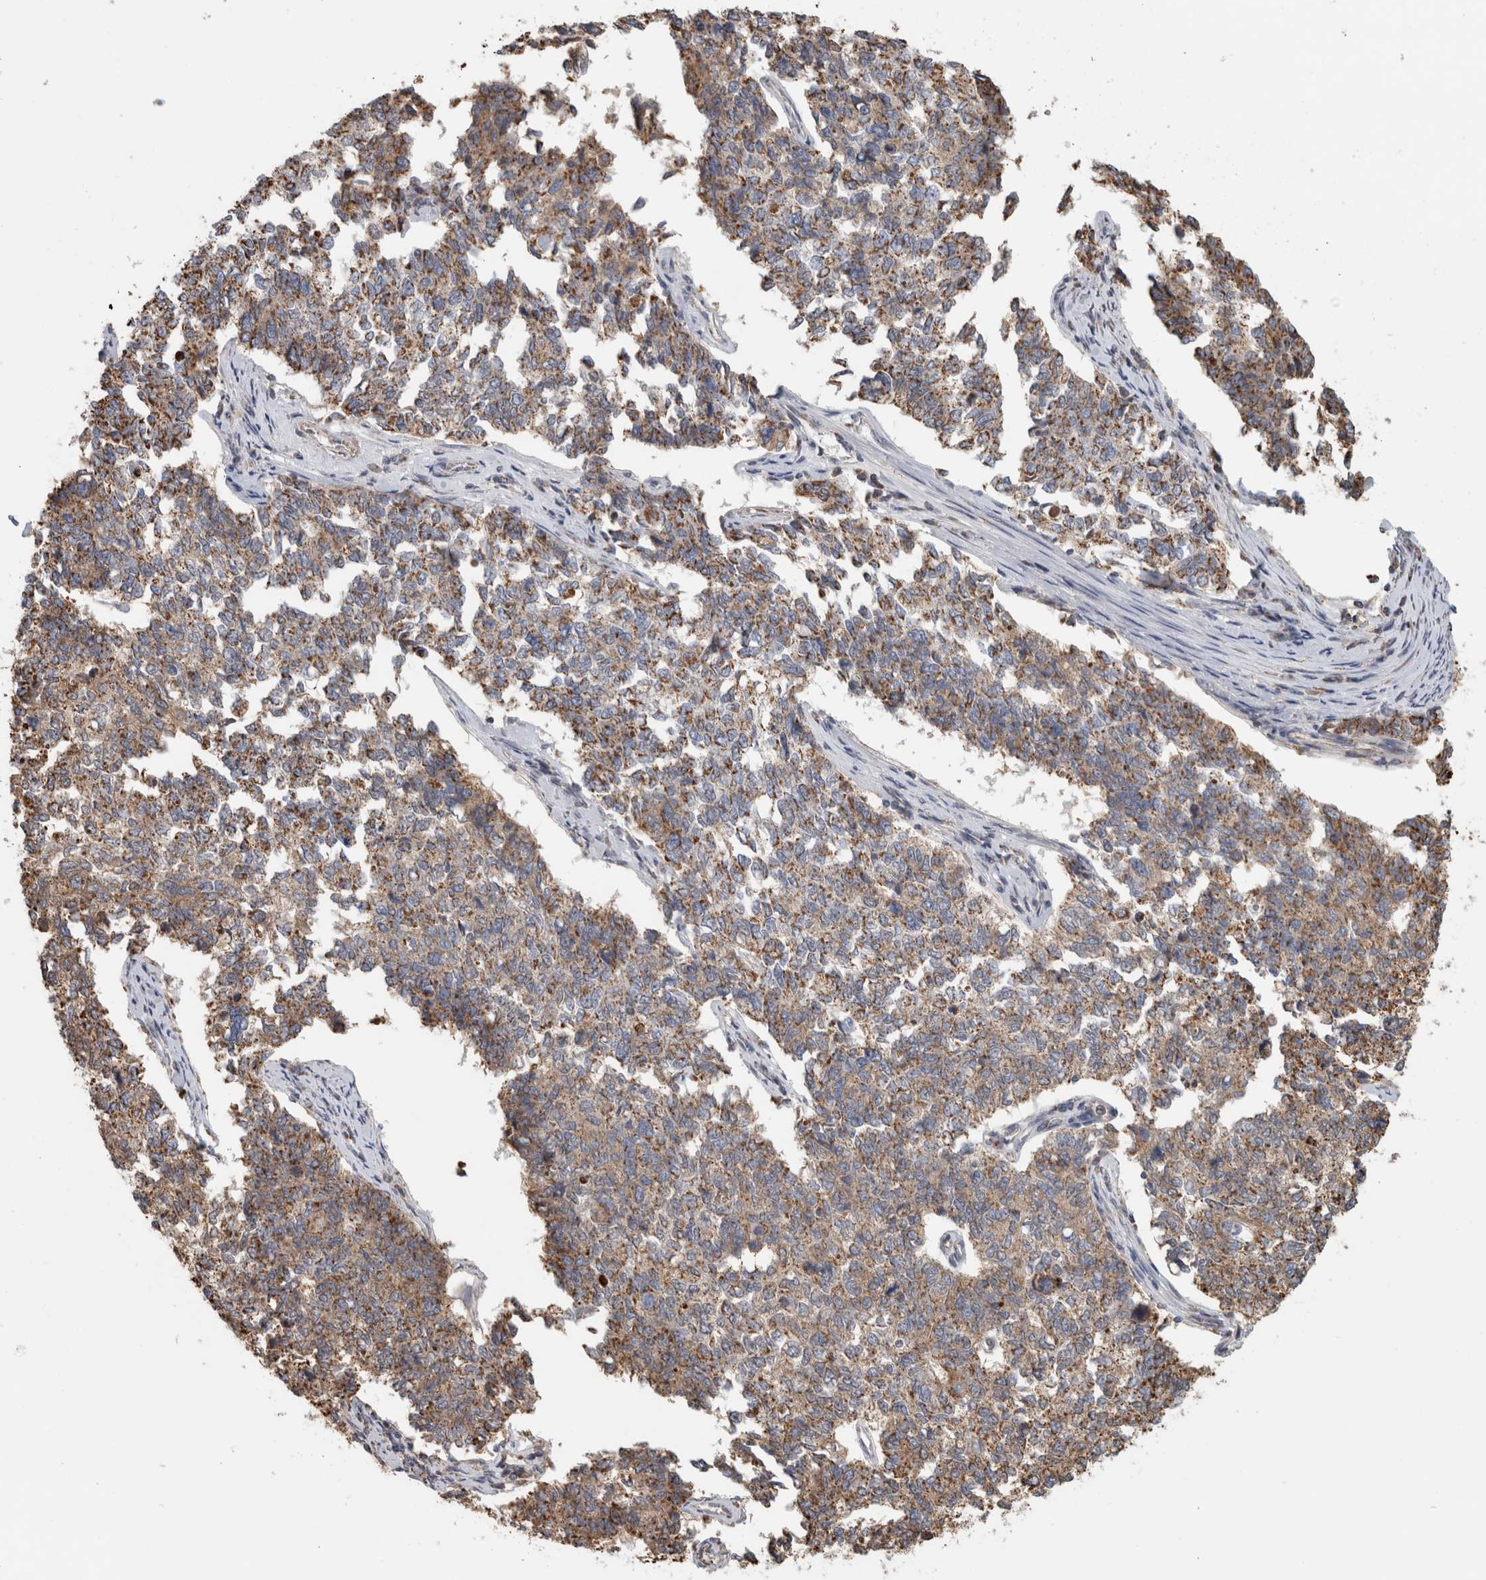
{"staining": {"intensity": "moderate", "quantity": ">75%", "location": "cytoplasmic/membranous"}, "tissue": "cervical cancer", "cell_type": "Tumor cells", "image_type": "cancer", "snomed": [{"axis": "morphology", "description": "Squamous cell carcinoma, NOS"}, {"axis": "topography", "description": "Cervix"}], "caption": "Immunohistochemical staining of squamous cell carcinoma (cervical) displays medium levels of moderate cytoplasmic/membranous expression in about >75% of tumor cells.", "gene": "ST8SIA1", "patient": {"sex": "female", "age": 63}}